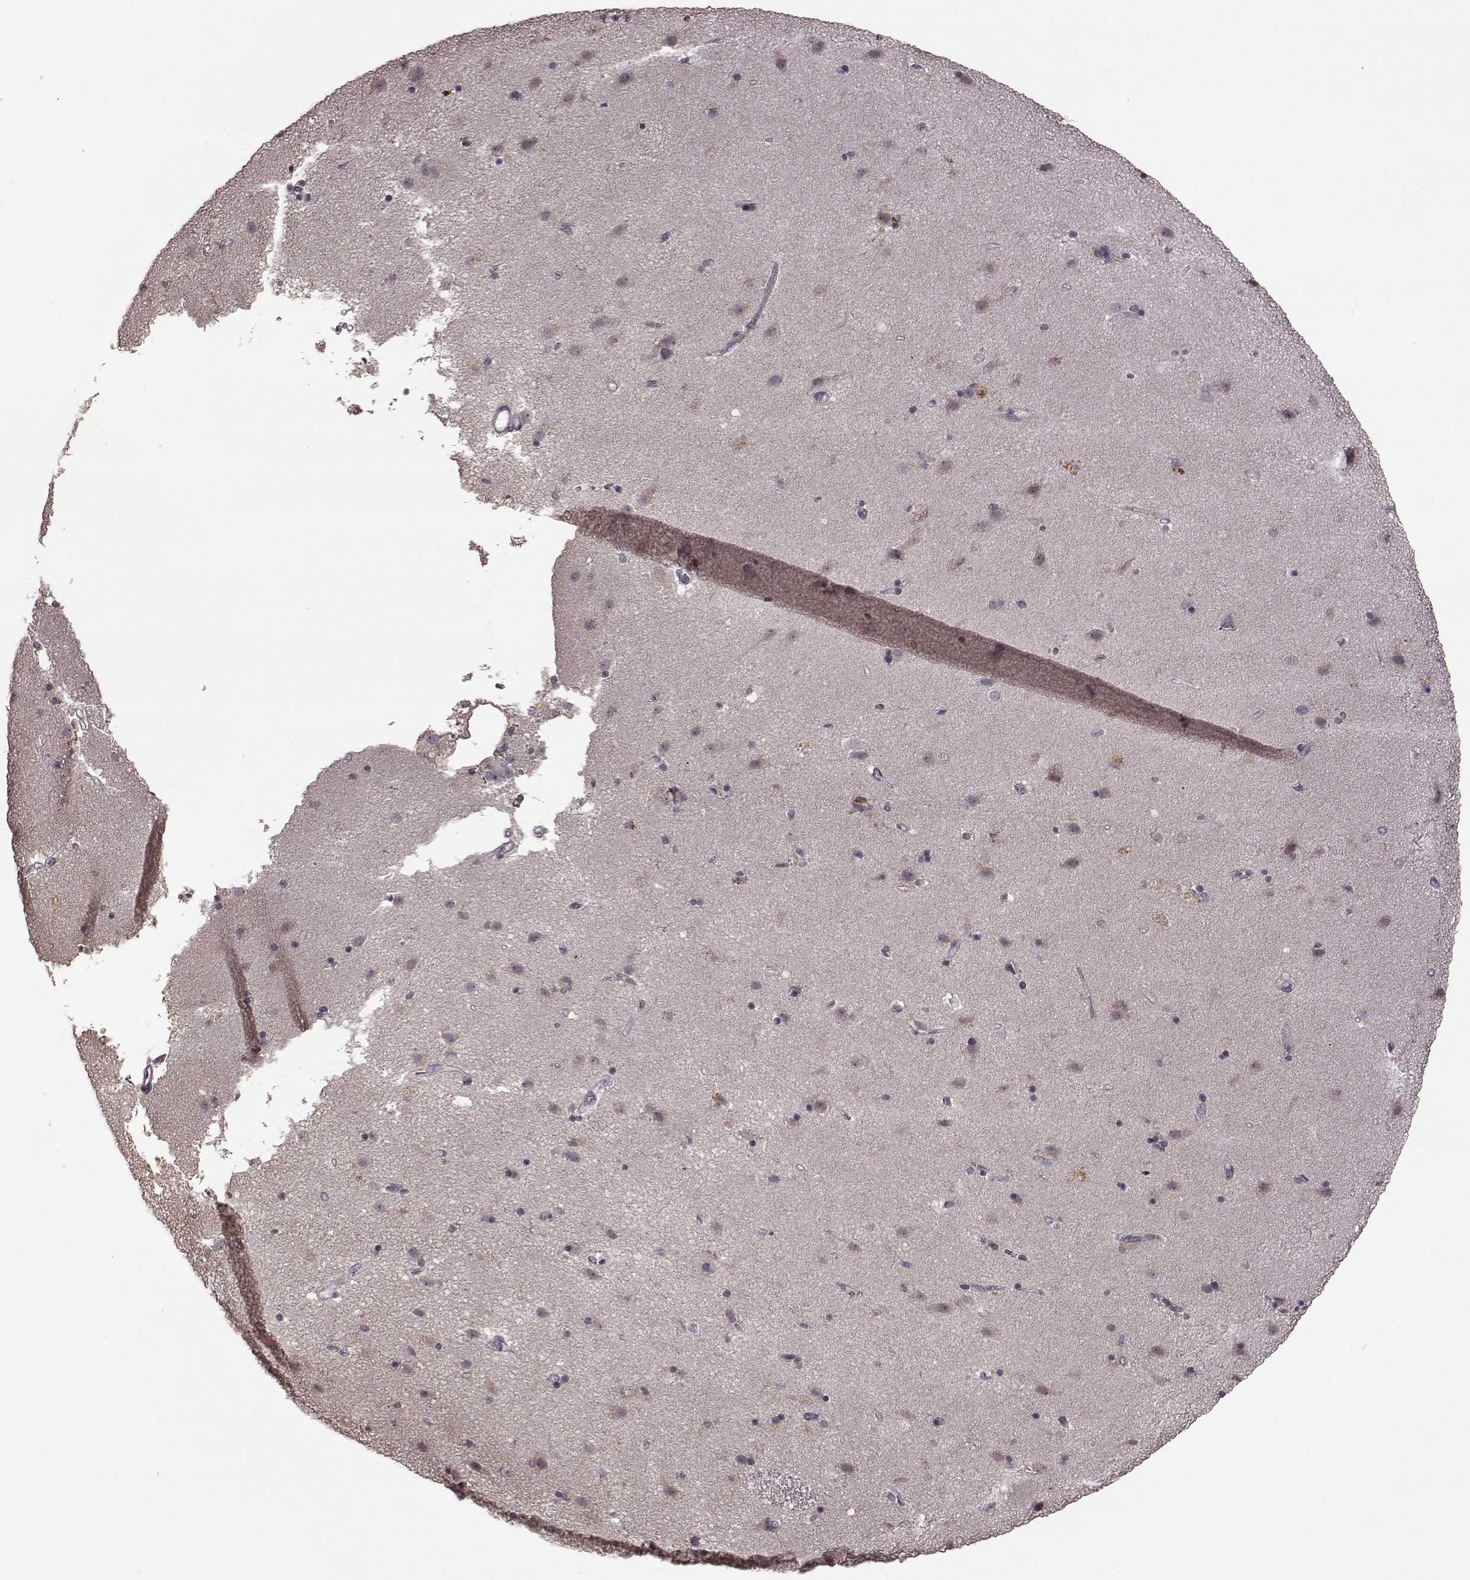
{"staining": {"intensity": "negative", "quantity": "none", "location": "none"}, "tissue": "caudate", "cell_type": "Glial cells", "image_type": "normal", "snomed": [{"axis": "morphology", "description": "Normal tissue, NOS"}, {"axis": "topography", "description": "Lateral ventricle wall"}], "caption": "Caudate was stained to show a protein in brown. There is no significant staining in glial cells. (DAB immunohistochemistry (IHC), high magnification).", "gene": "NRL", "patient": {"sex": "female", "age": 71}}